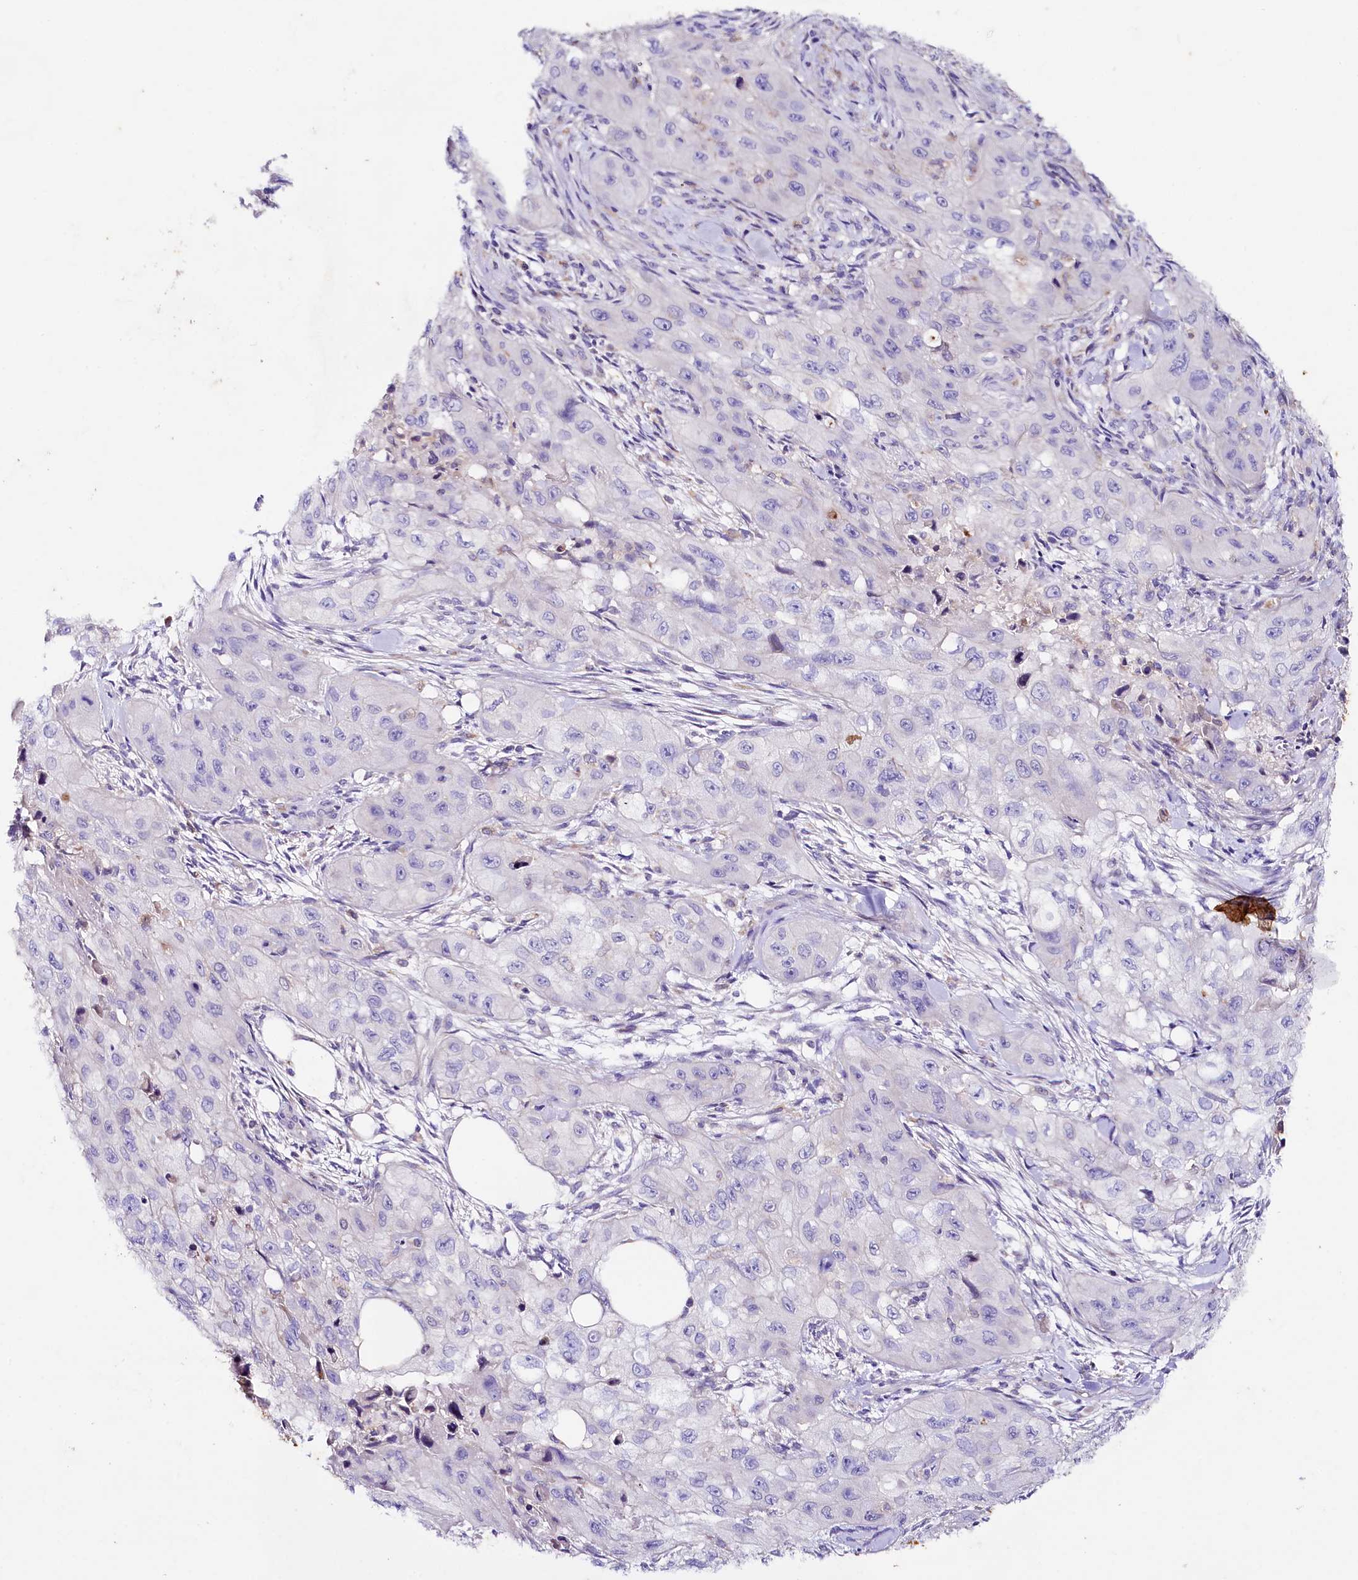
{"staining": {"intensity": "negative", "quantity": "none", "location": "none"}, "tissue": "skin cancer", "cell_type": "Tumor cells", "image_type": "cancer", "snomed": [{"axis": "morphology", "description": "Squamous cell carcinoma, NOS"}, {"axis": "topography", "description": "Skin"}, {"axis": "topography", "description": "Subcutis"}], "caption": "Histopathology image shows no protein expression in tumor cells of squamous cell carcinoma (skin) tissue.", "gene": "SACM1L", "patient": {"sex": "male", "age": 73}}